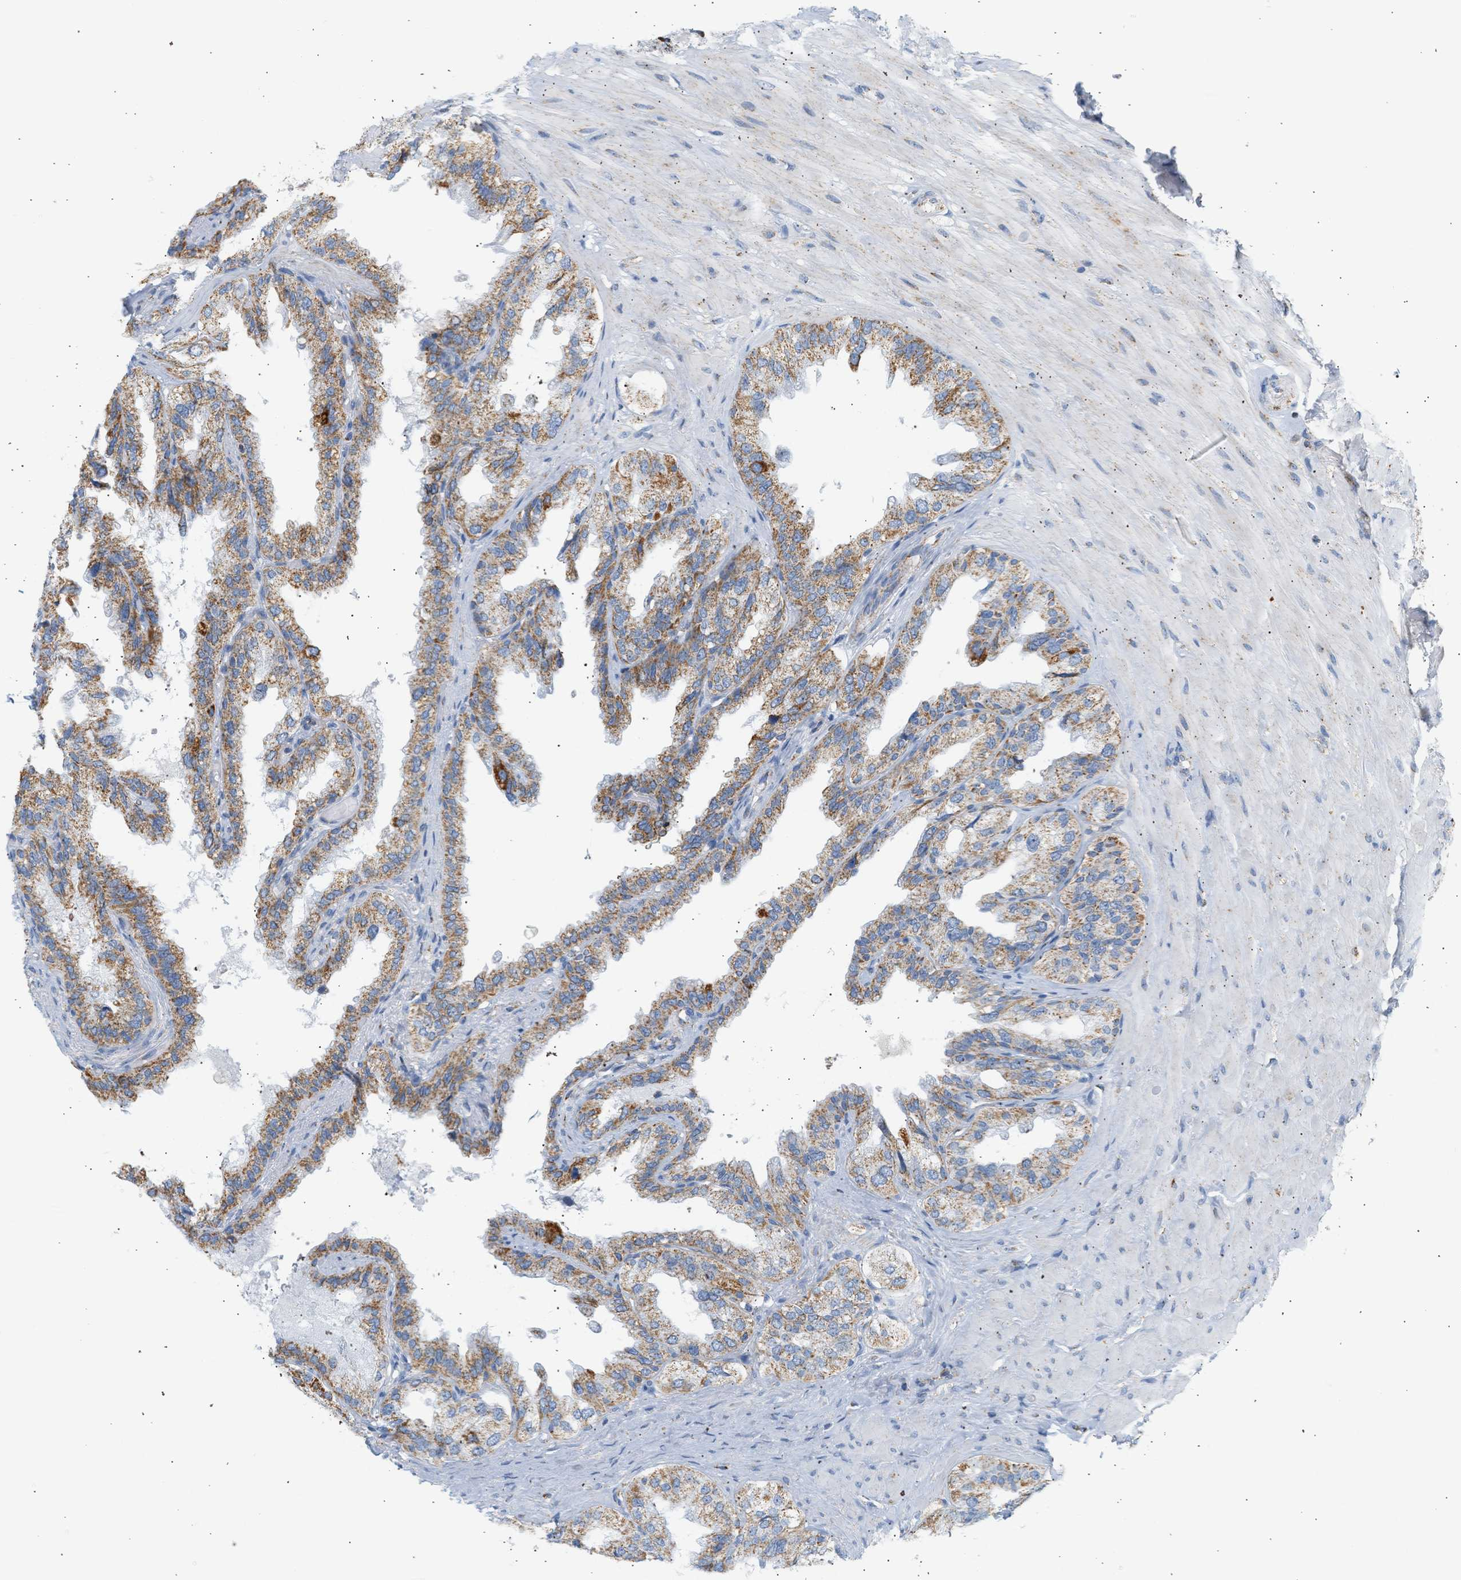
{"staining": {"intensity": "moderate", "quantity": ">75%", "location": "cytoplasmic/membranous"}, "tissue": "seminal vesicle", "cell_type": "Glandular cells", "image_type": "normal", "snomed": [{"axis": "morphology", "description": "Normal tissue, NOS"}, {"axis": "topography", "description": "Seminal veicle"}], "caption": "Moderate cytoplasmic/membranous protein staining is present in approximately >75% of glandular cells in seminal vesicle.", "gene": "GRPEL2", "patient": {"sex": "male", "age": 68}}